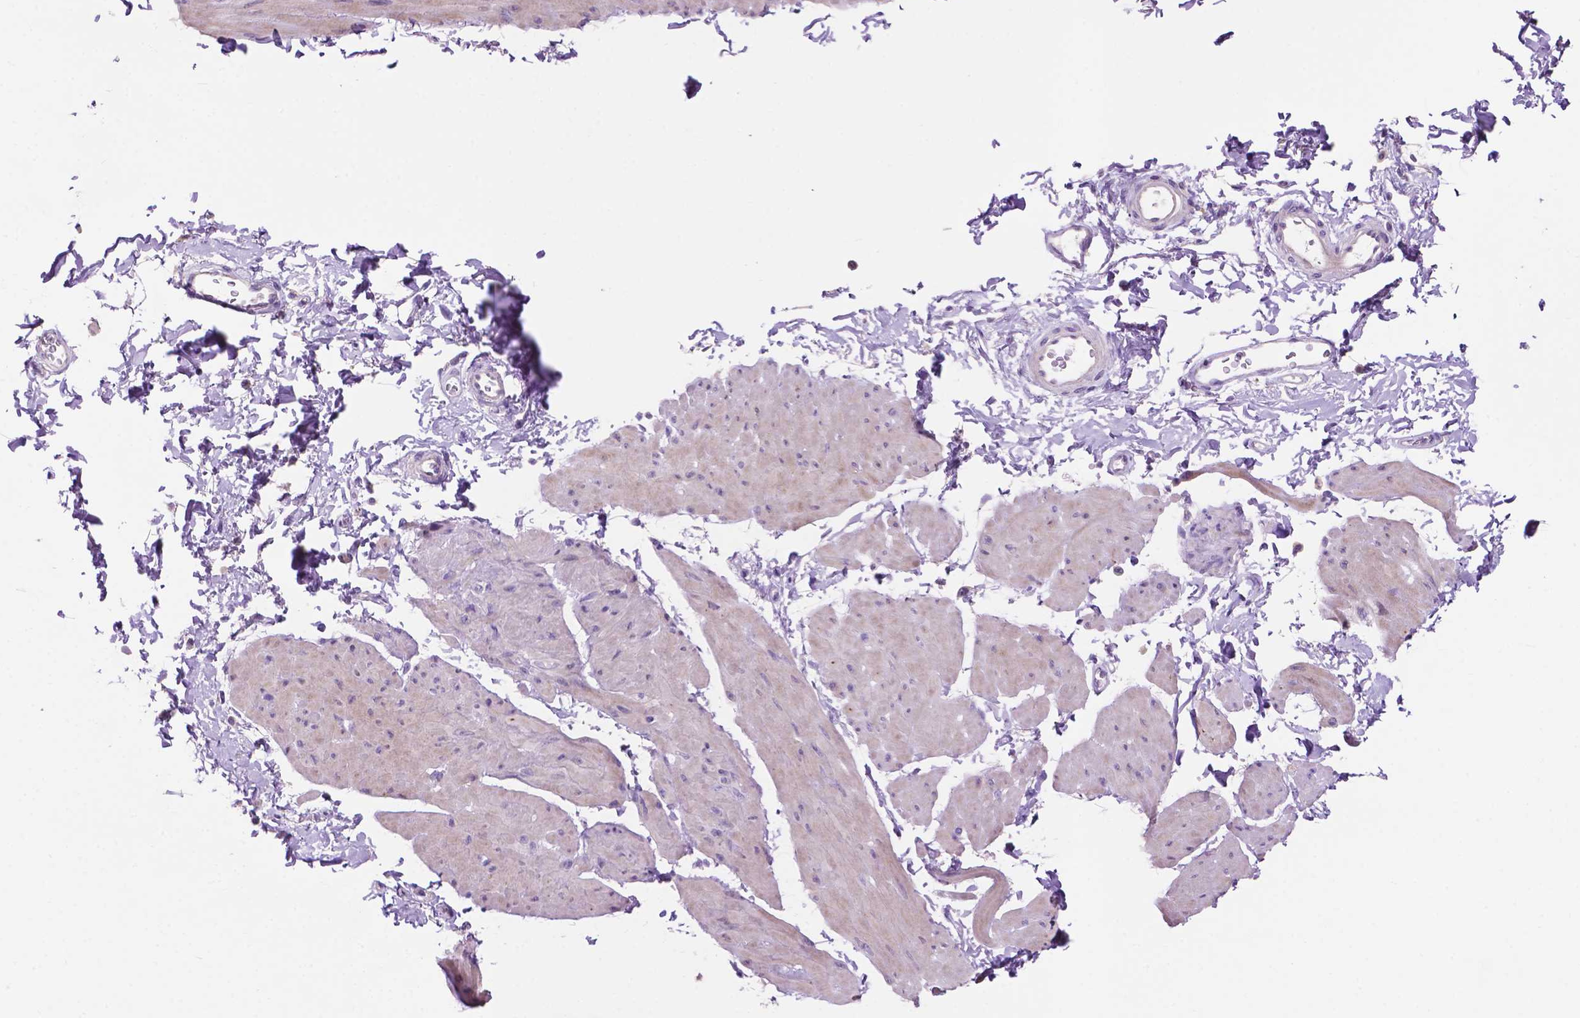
{"staining": {"intensity": "weak", "quantity": "<25%", "location": "cytoplasmic/membranous"}, "tissue": "smooth muscle", "cell_type": "Smooth muscle cells", "image_type": "normal", "snomed": [{"axis": "morphology", "description": "Normal tissue, NOS"}, {"axis": "topography", "description": "Adipose tissue"}, {"axis": "topography", "description": "Smooth muscle"}, {"axis": "topography", "description": "Peripheral nerve tissue"}], "caption": "A high-resolution micrograph shows immunohistochemistry (IHC) staining of benign smooth muscle, which shows no significant positivity in smooth muscle cells.", "gene": "CLDN17", "patient": {"sex": "male", "age": 83}}